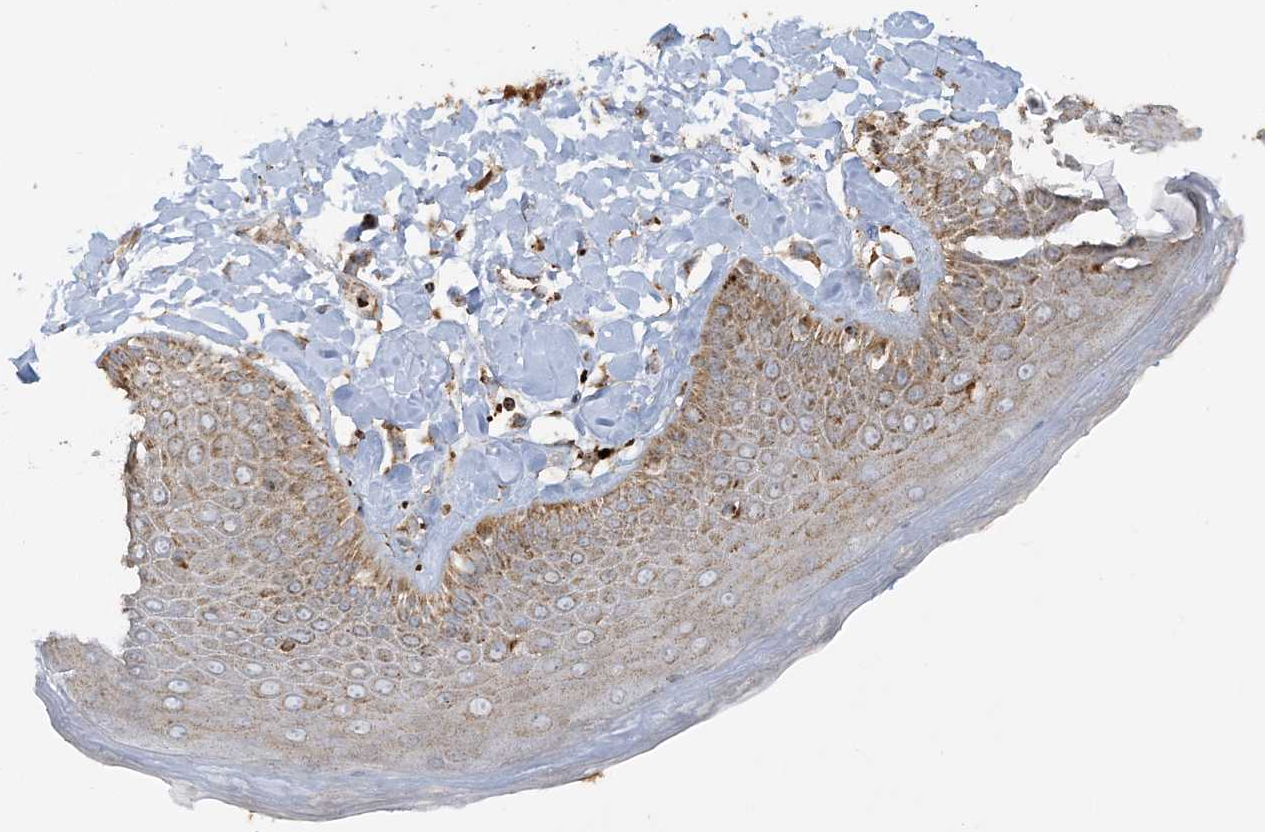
{"staining": {"intensity": "moderate", "quantity": ">75%", "location": "cytoplasmic/membranous"}, "tissue": "skin", "cell_type": "Epidermal cells", "image_type": "normal", "snomed": [{"axis": "morphology", "description": "Normal tissue, NOS"}, {"axis": "topography", "description": "Anal"}], "caption": "The immunohistochemical stain shows moderate cytoplasmic/membranous expression in epidermal cells of normal skin.", "gene": "AGA", "patient": {"sex": "male", "age": 69}}